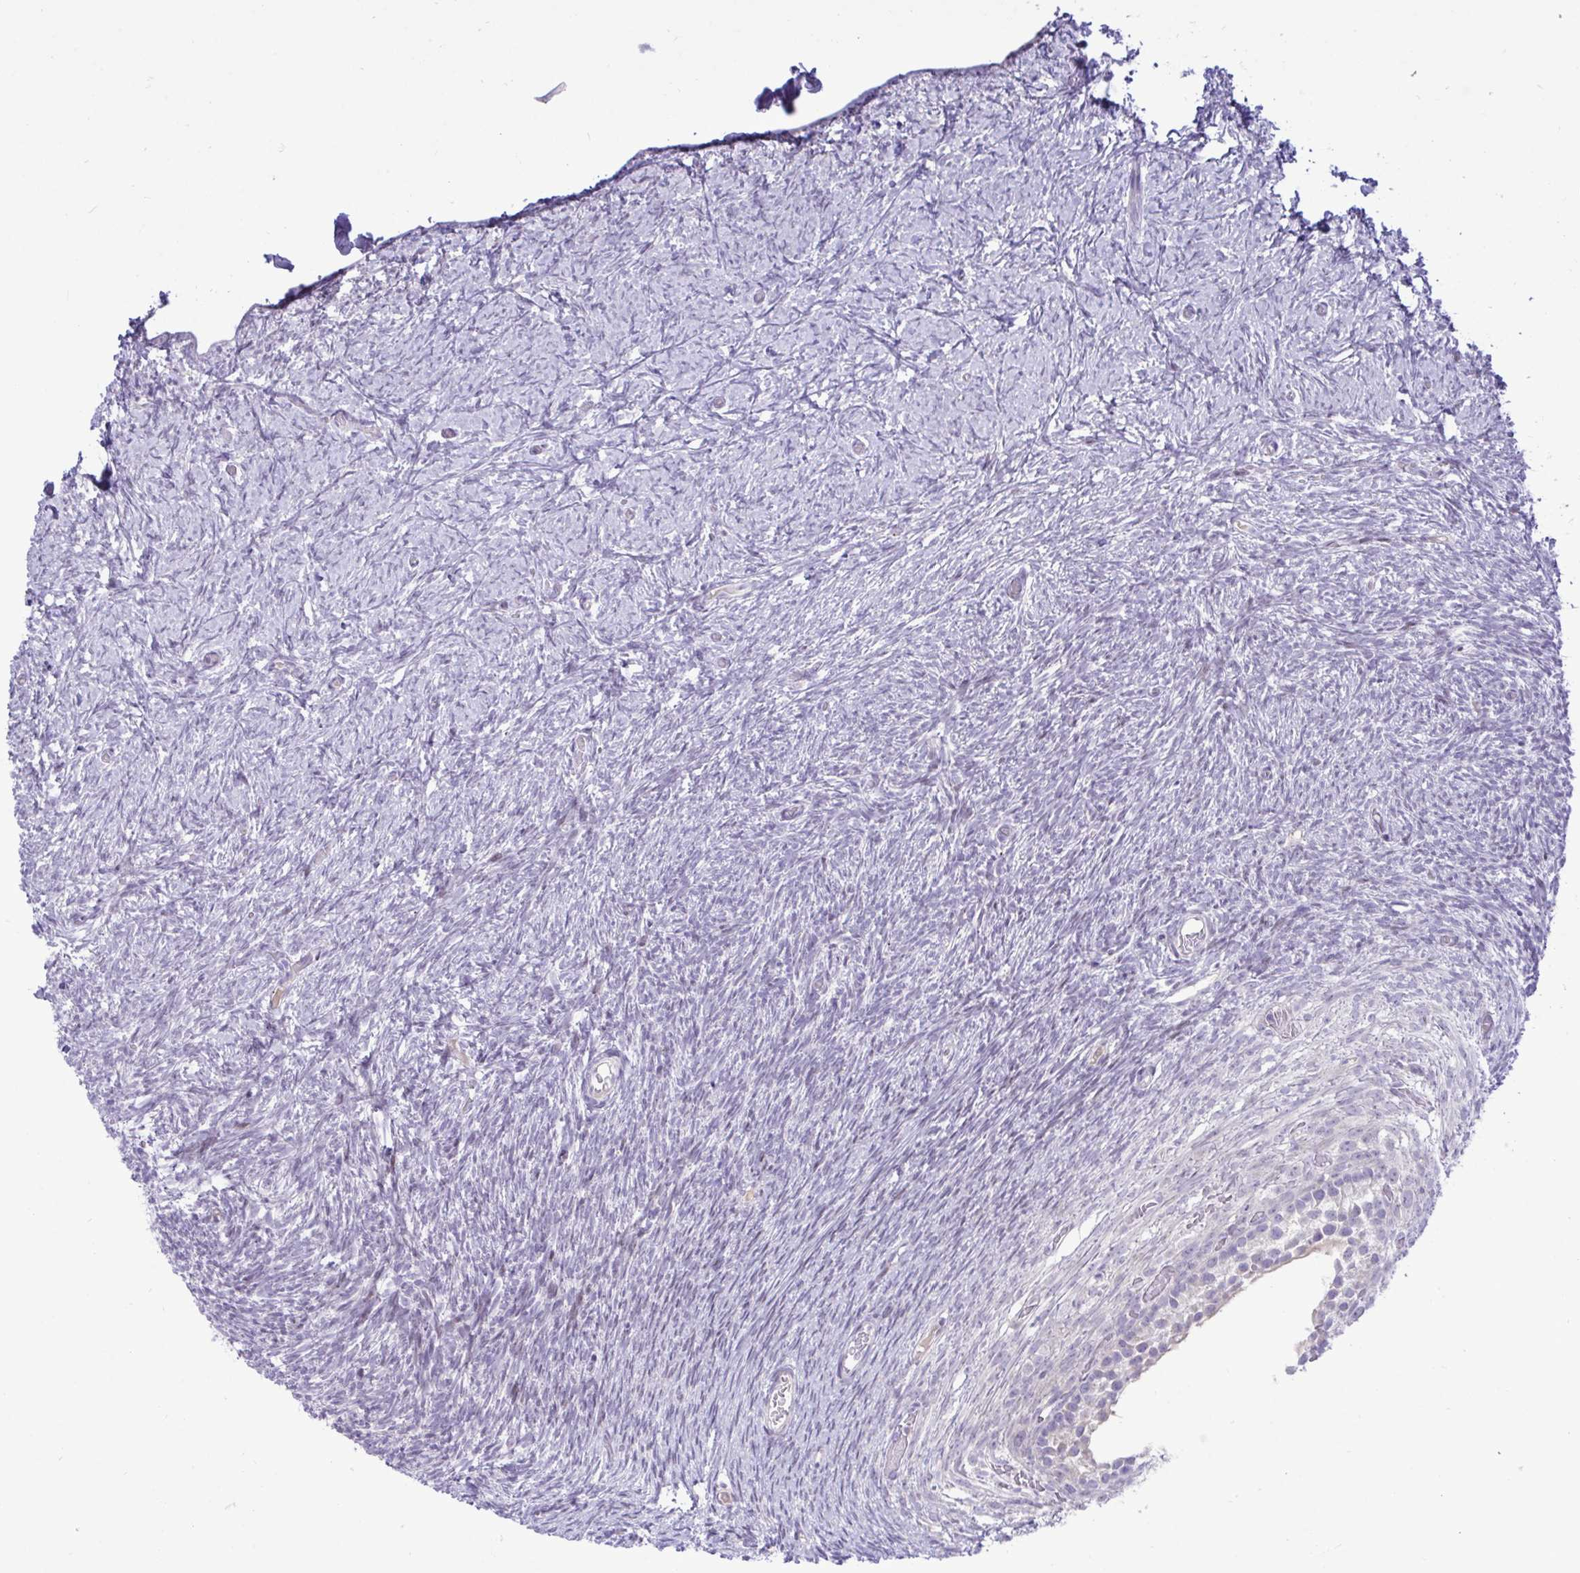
{"staining": {"intensity": "negative", "quantity": "none", "location": "none"}, "tissue": "ovary", "cell_type": "Ovarian stroma cells", "image_type": "normal", "snomed": [{"axis": "morphology", "description": "Normal tissue, NOS"}, {"axis": "topography", "description": "Ovary"}], "caption": "Normal ovary was stained to show a protein in brown. There is no significant expression in ovarian stroma cells. (Brightfield microscopy of DAB IHC at high magnification).", "gene": "EPOP", "patient": {"sex": "female", "age": 39}}